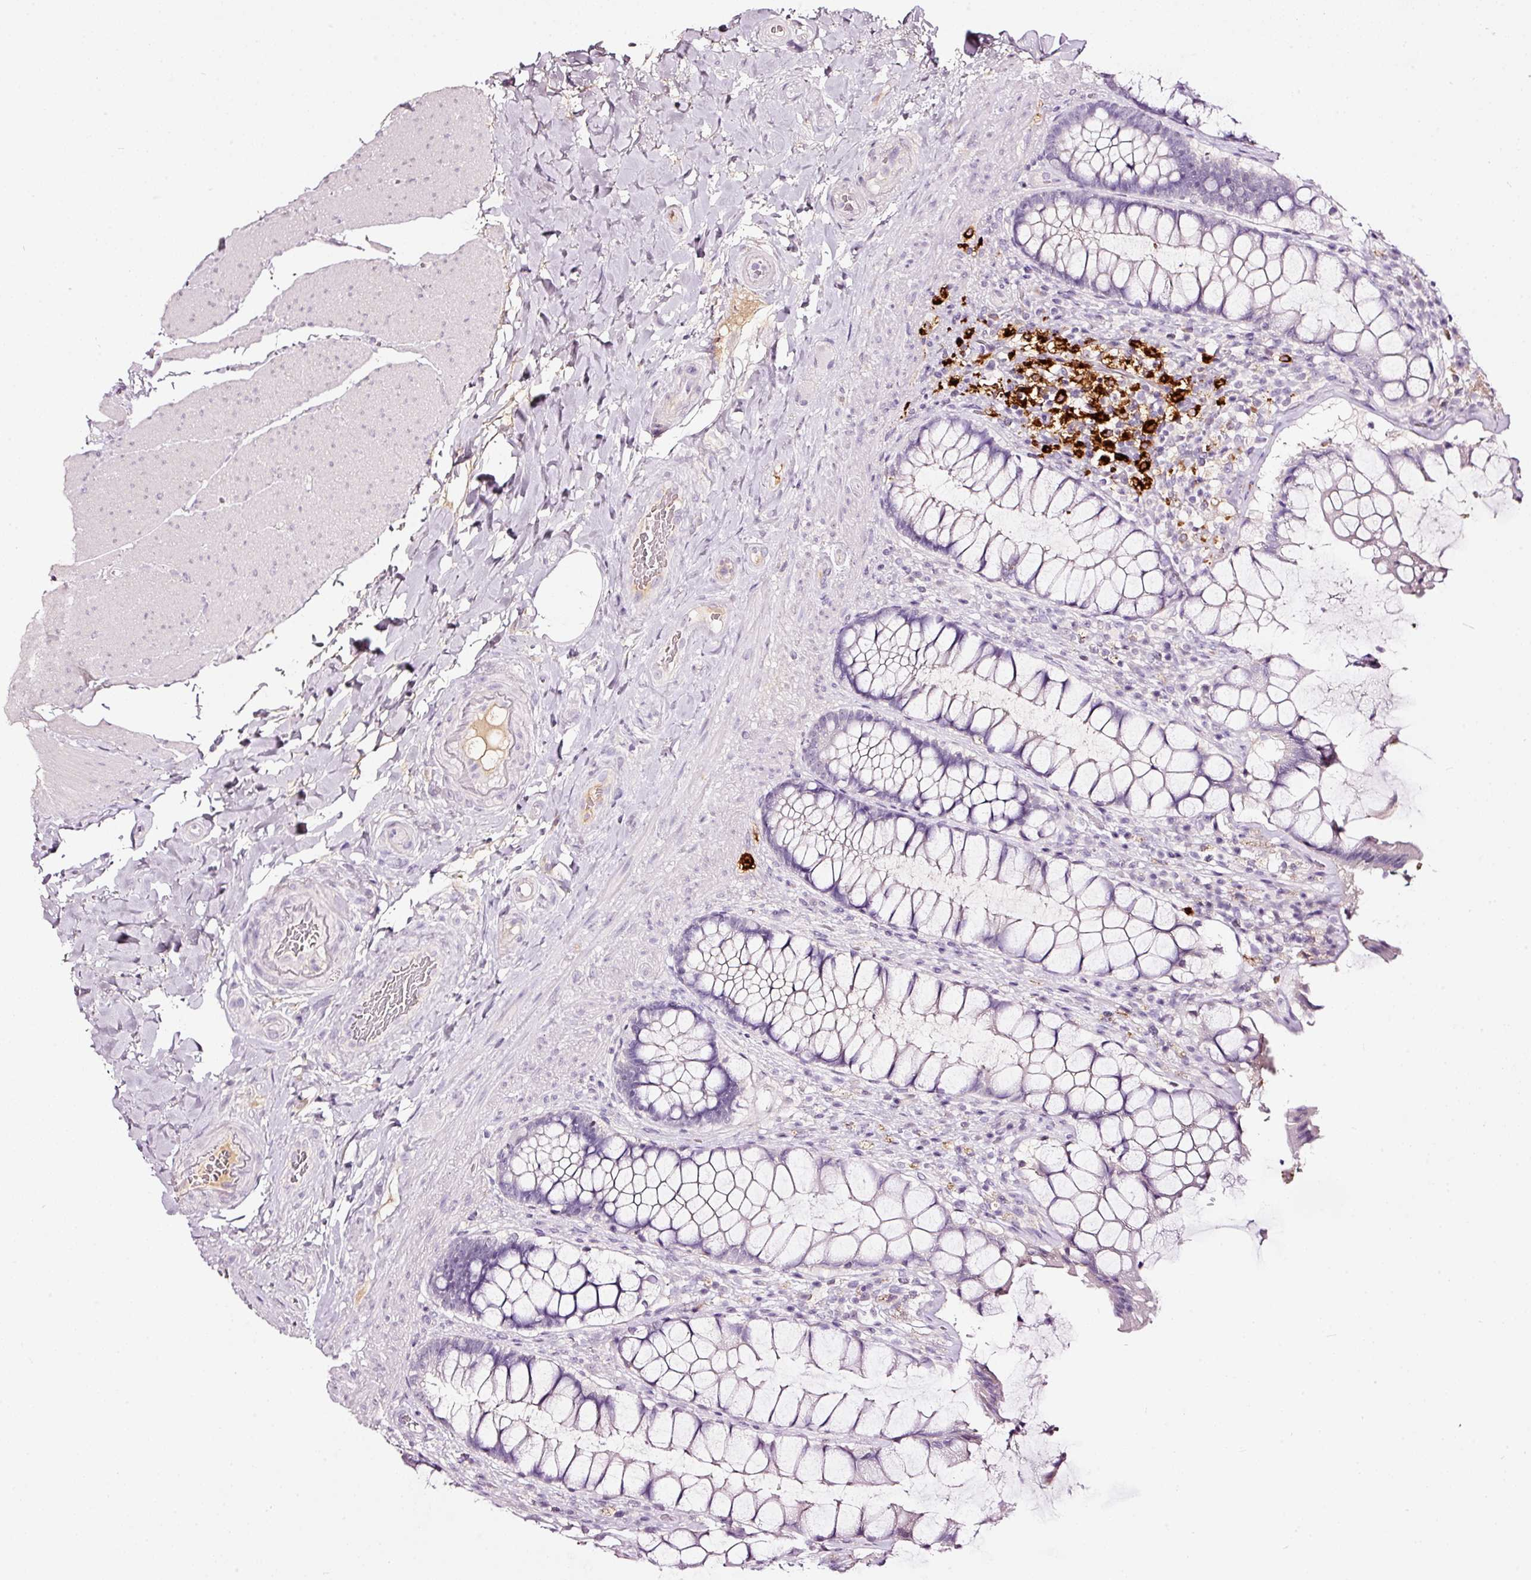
{"staining": {"intensity": "negative", "quantity": "none", "location": "none"}, "tissue": "rectum", "cell_type": "Glandular cells", "image_type": "normal", "snomed": [{"axis": "morphology", "description": "Normal tissue, NOS"}, {"axis": "topography", "description": "Rectum"}], "caption": "This is an IHC histopathology image of benign rectum. There is no expression in glandular cells.", "gene": "LAMP3", "patient": {"sex": "female", "age": 58}}